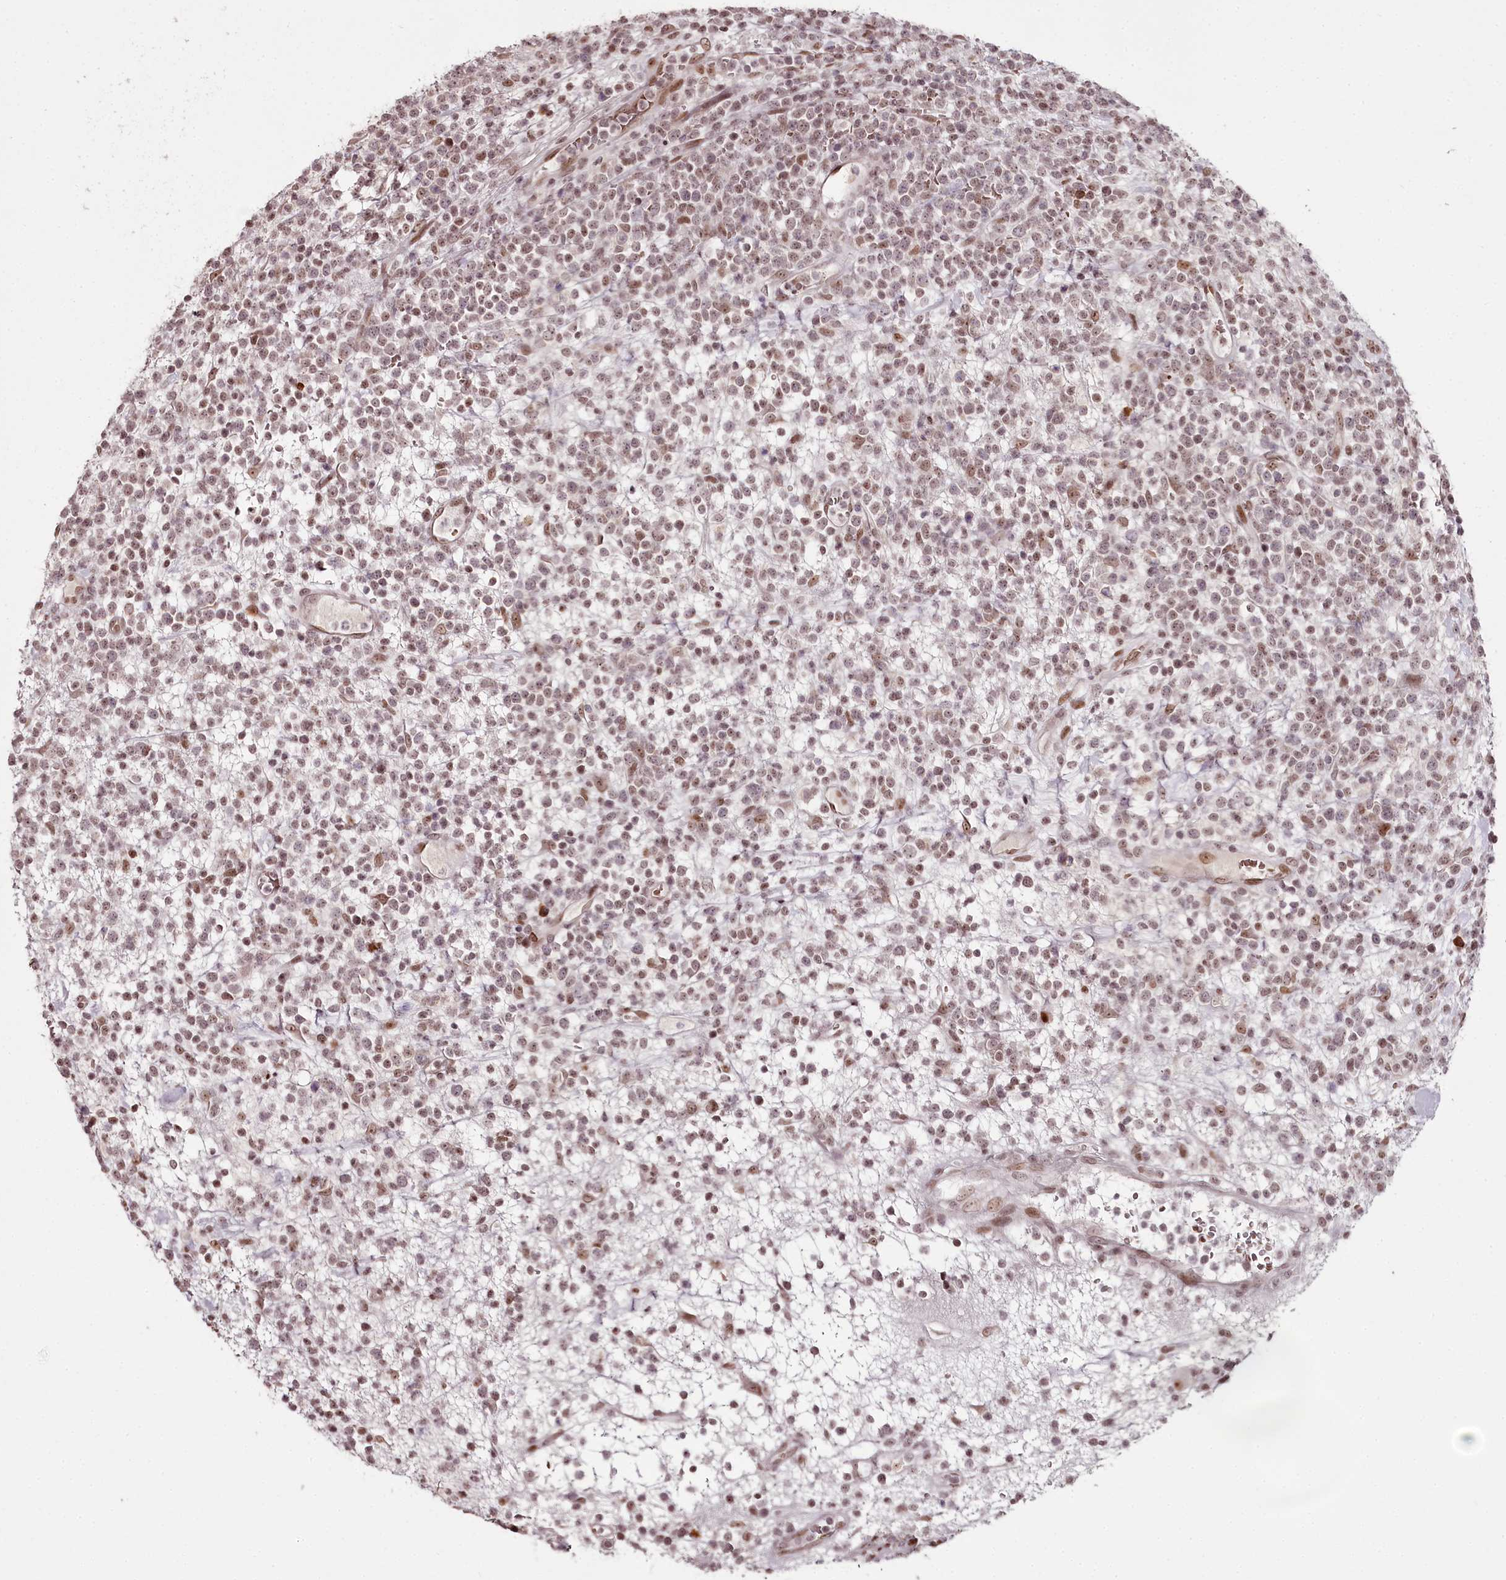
{"staining": {"intensity": "moderate", "quantity": "25%-75%", "location": "nuclear"}, "tissue": "lymphoma", "cell_type": "Tumor cells", "image_type": "cancer", "snomed": [{"axis": "morphology", "description": "Malignant lymphoma, non-Hodgkin's type, High grade"}, {"axis": "topography", "description": "Colon"}], "caption": "Protein expression analysis of human malignant lymphoma, non-Hodgkin's type (high-grade) reveals moderate nuclear staining in about 25%-75% of tumor cells.", "gene": "THYN1", "patient": {"sex": "female", "age": 53}}